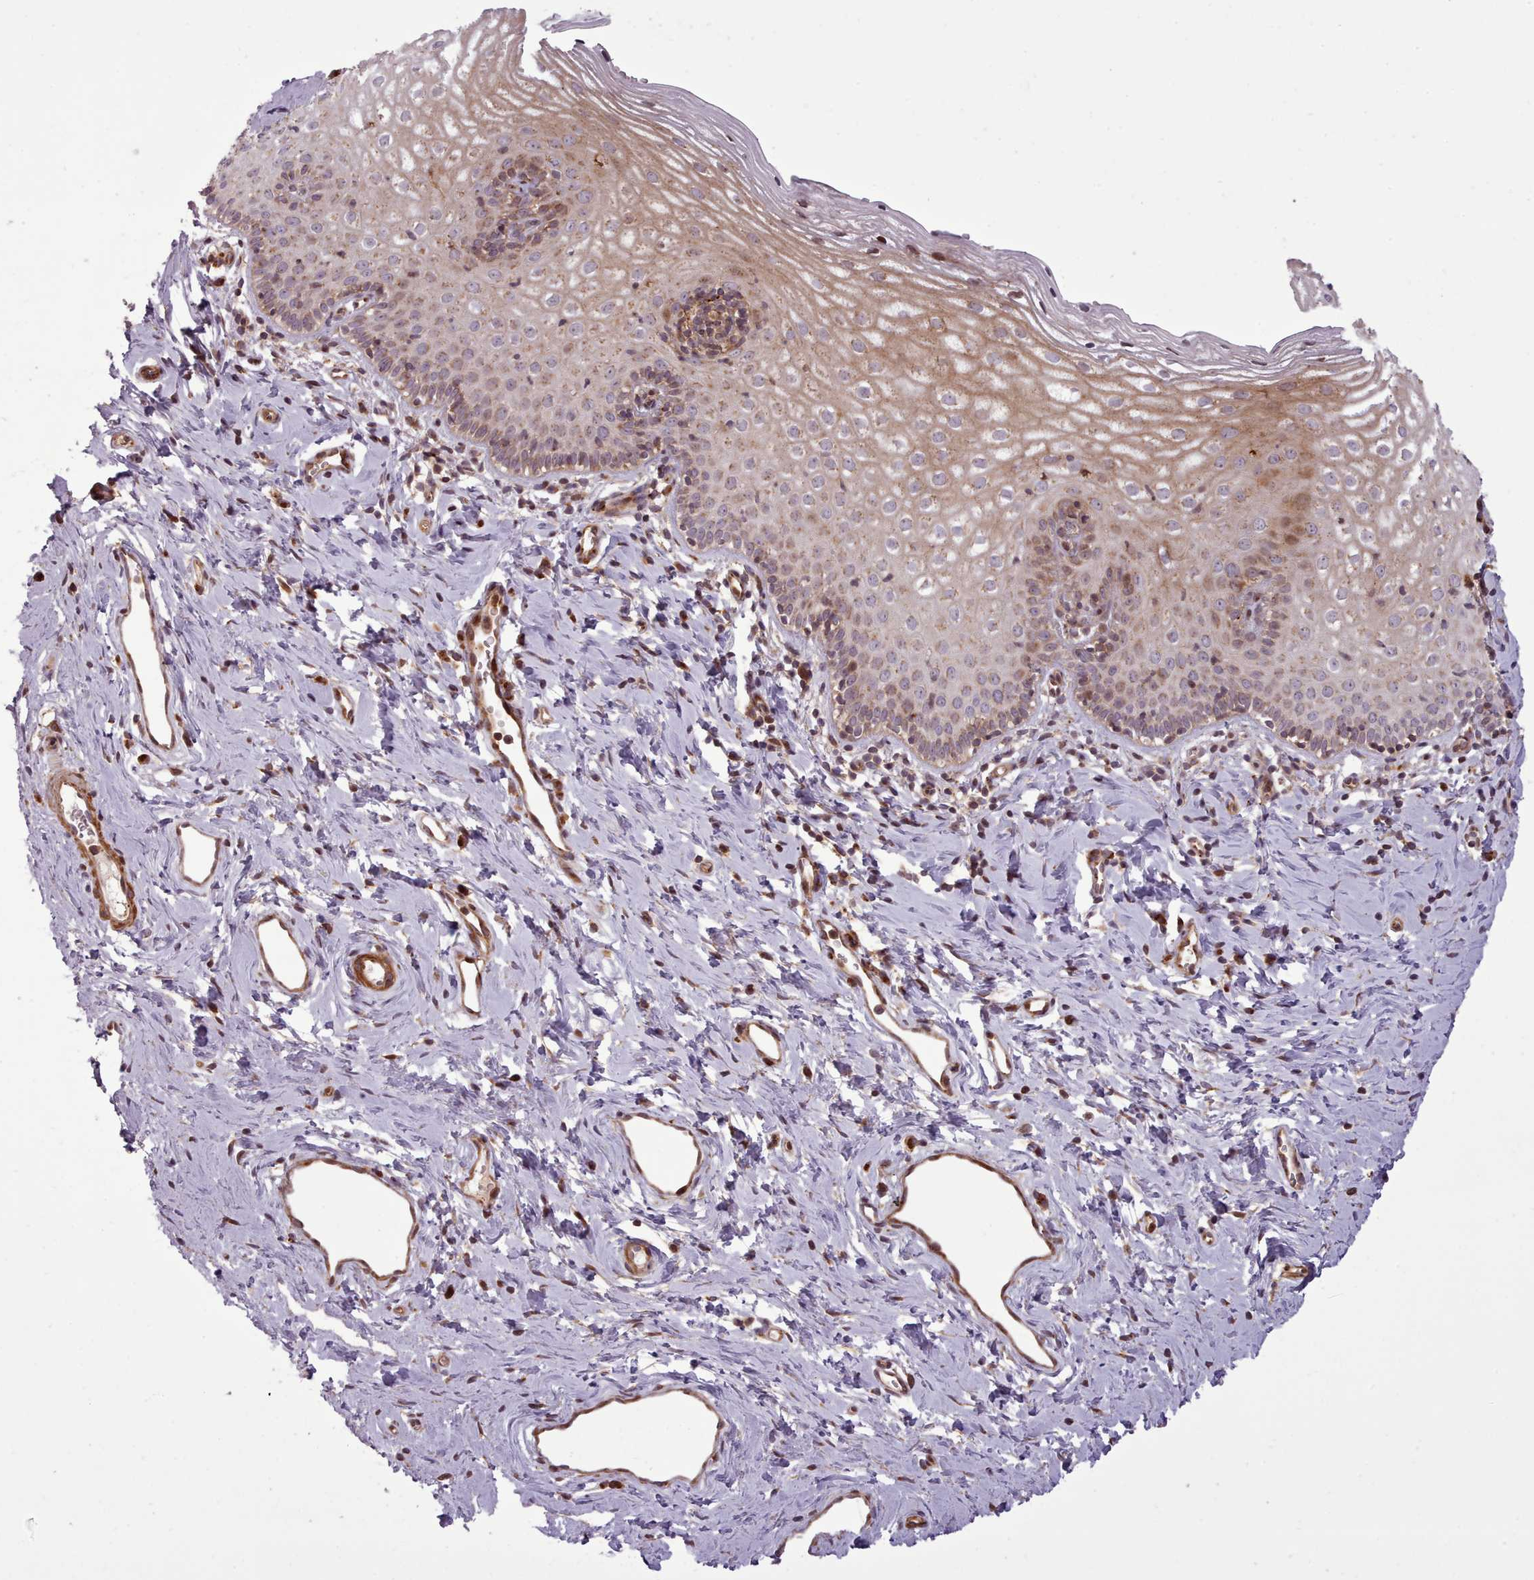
{"staining": {"intensity": "strong", "quantity": ">75%", "location": "cytoplasmic/membranous,nuclear"}, "tissue": "cervix", "cell_type": "Glandular cells", "image_type": "normal", "snomed": [{"axis": "morphology", "description": "Normal tissue, NOS"}, {"axis": "topography", "description": "Cervix"}], "caption": "Approximately >75% of glandular cells in benign cervix show strong cytoplasmic/membranous,nuclear protein positivity as visualized by brown immunohistochemical staining.", "gene": "NLRP7", "patient": {"sex": "female", "age": 44}}